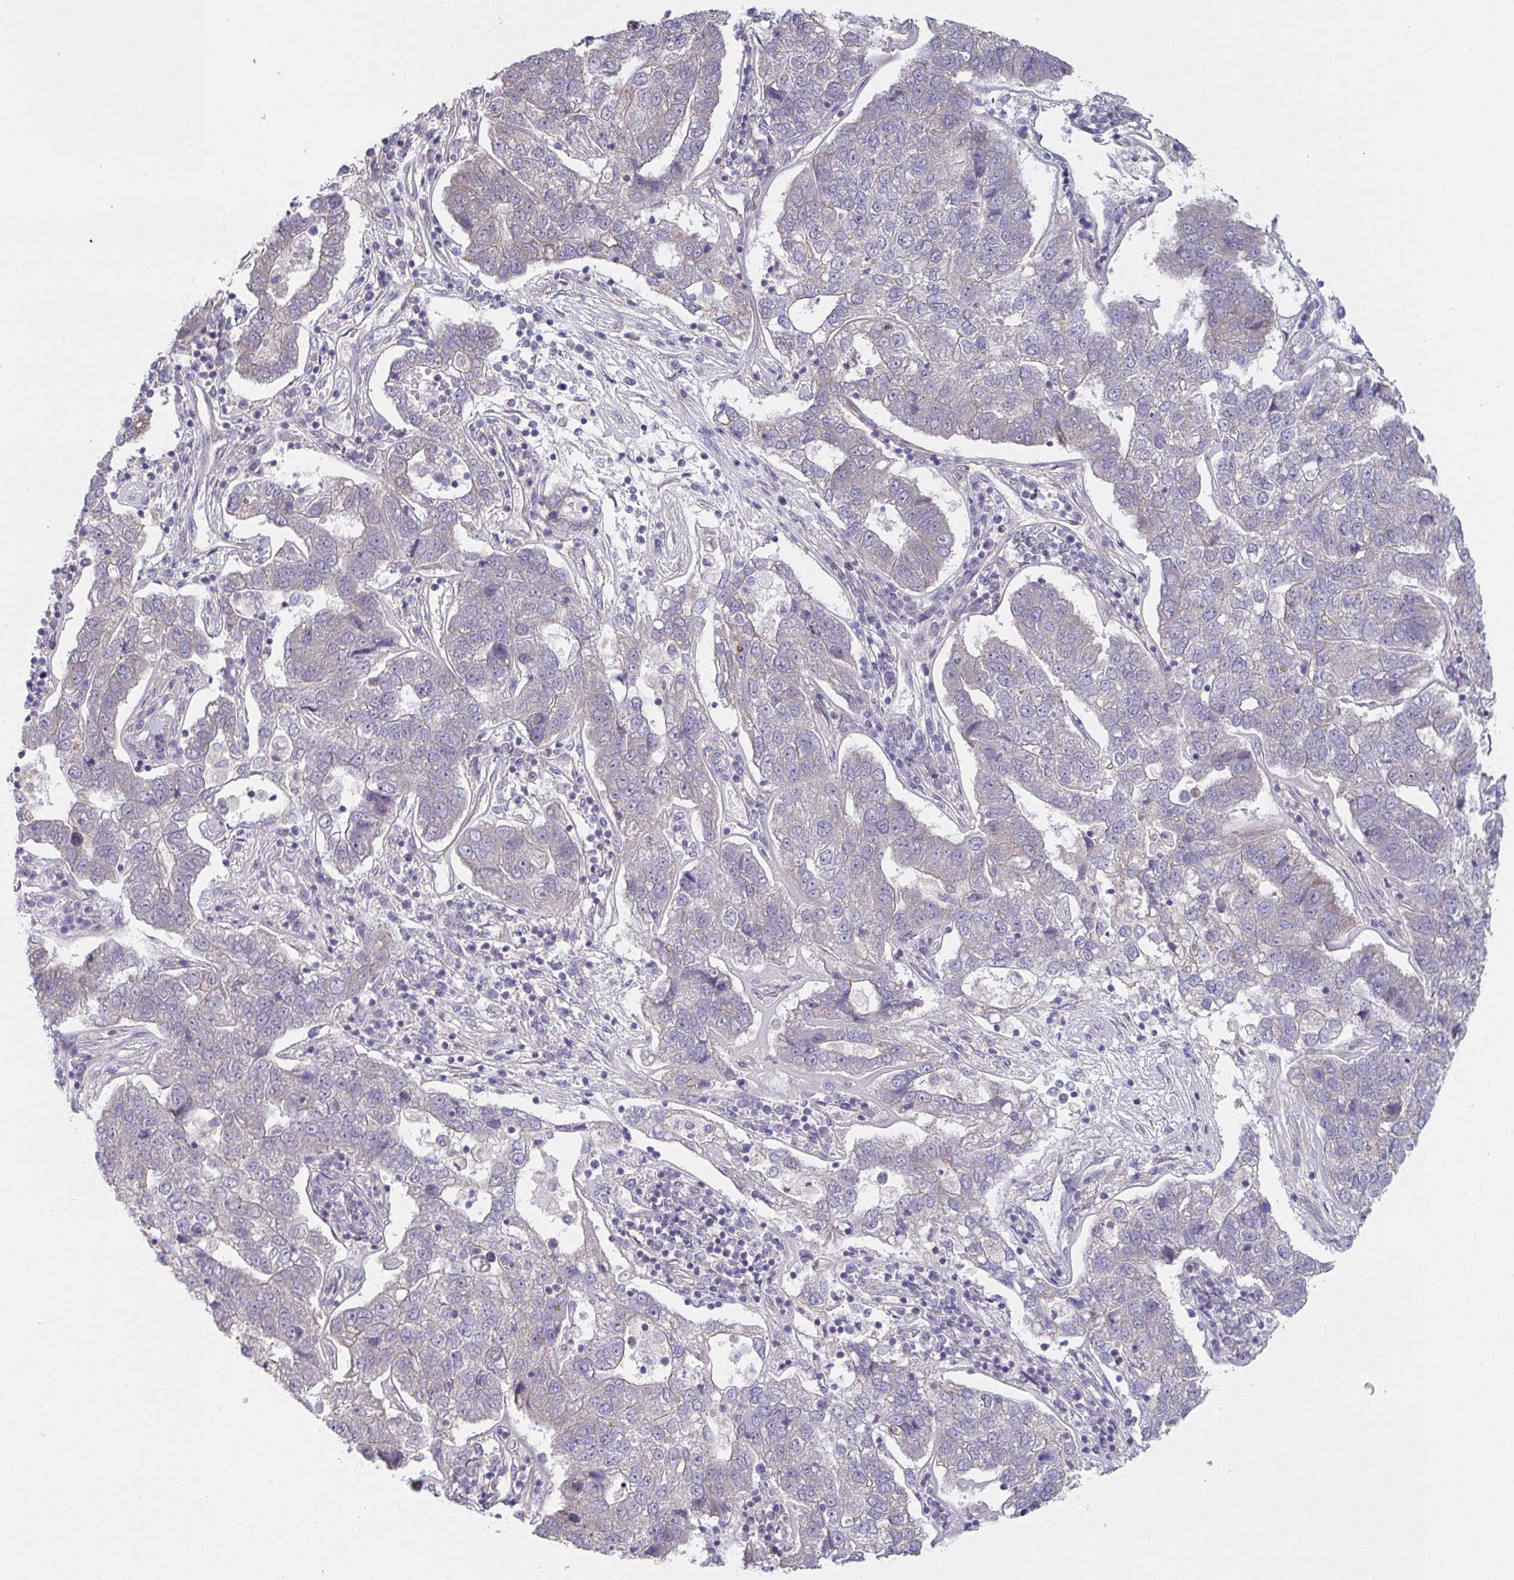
{"staining": {"intensity": "negative", "quantity": "none", "location": "none"}, "tissue": "pancreatic cancer", "cell_type": "Tumor cells", "image_type": "cancer", "snomed": [{"axis": "morphology", "description": "Adenocarcinoma, NOS"}, {"axis": "topography", "description": "Pancreas"}], "caption": "Tumor cells are negative for protein expression in human pancreatic adenocarcinoma.", "gene": "CASP9", "patient": {"sex": "female", "age": 61}}